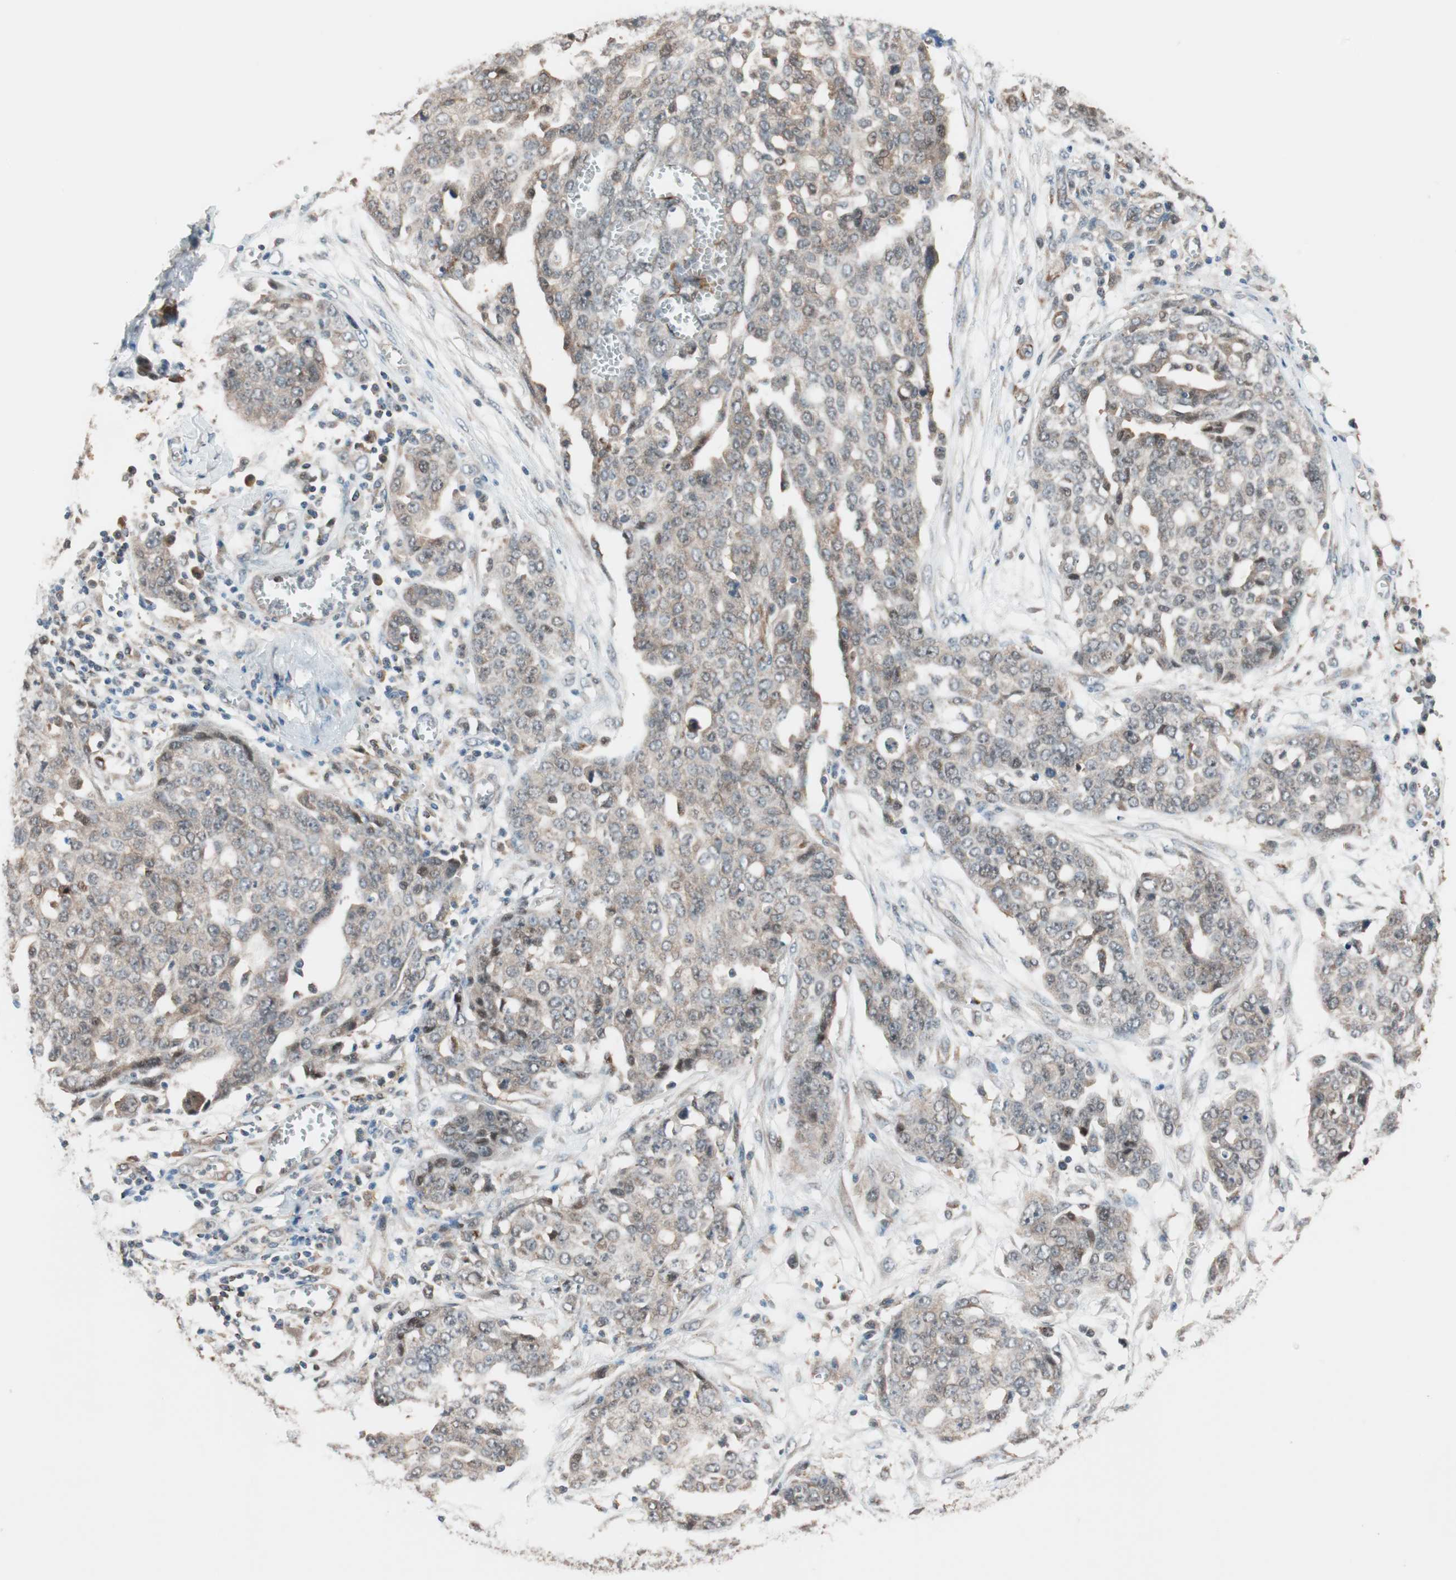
{"staining": {"intensity": "weak", "quantity": "25%-75%", "location": "cytoplasmic/membranous,nuclear"}, "tissue": "ovarian cancer", "cell_type": "Tumor cells", "image_type": "cancer", "snomed": [{"axis": "morphology", "description": "Cystadenocarcinoma, serous, NOS"}, {"axis": "topography", "description": "Soft tissue"}, {"axis": "topography", "description": "Ovary"}], "caption": "The photomicrograph shows immunohistochemical staining of ovarian serous cystadenocarcinoma. There is weak cytoplasmic/membranous and nuclear expression is present in about 25%-75% of tumor cells.", "gene": "PIK3R3", "patient": {"sex": "female", "age": 57}}